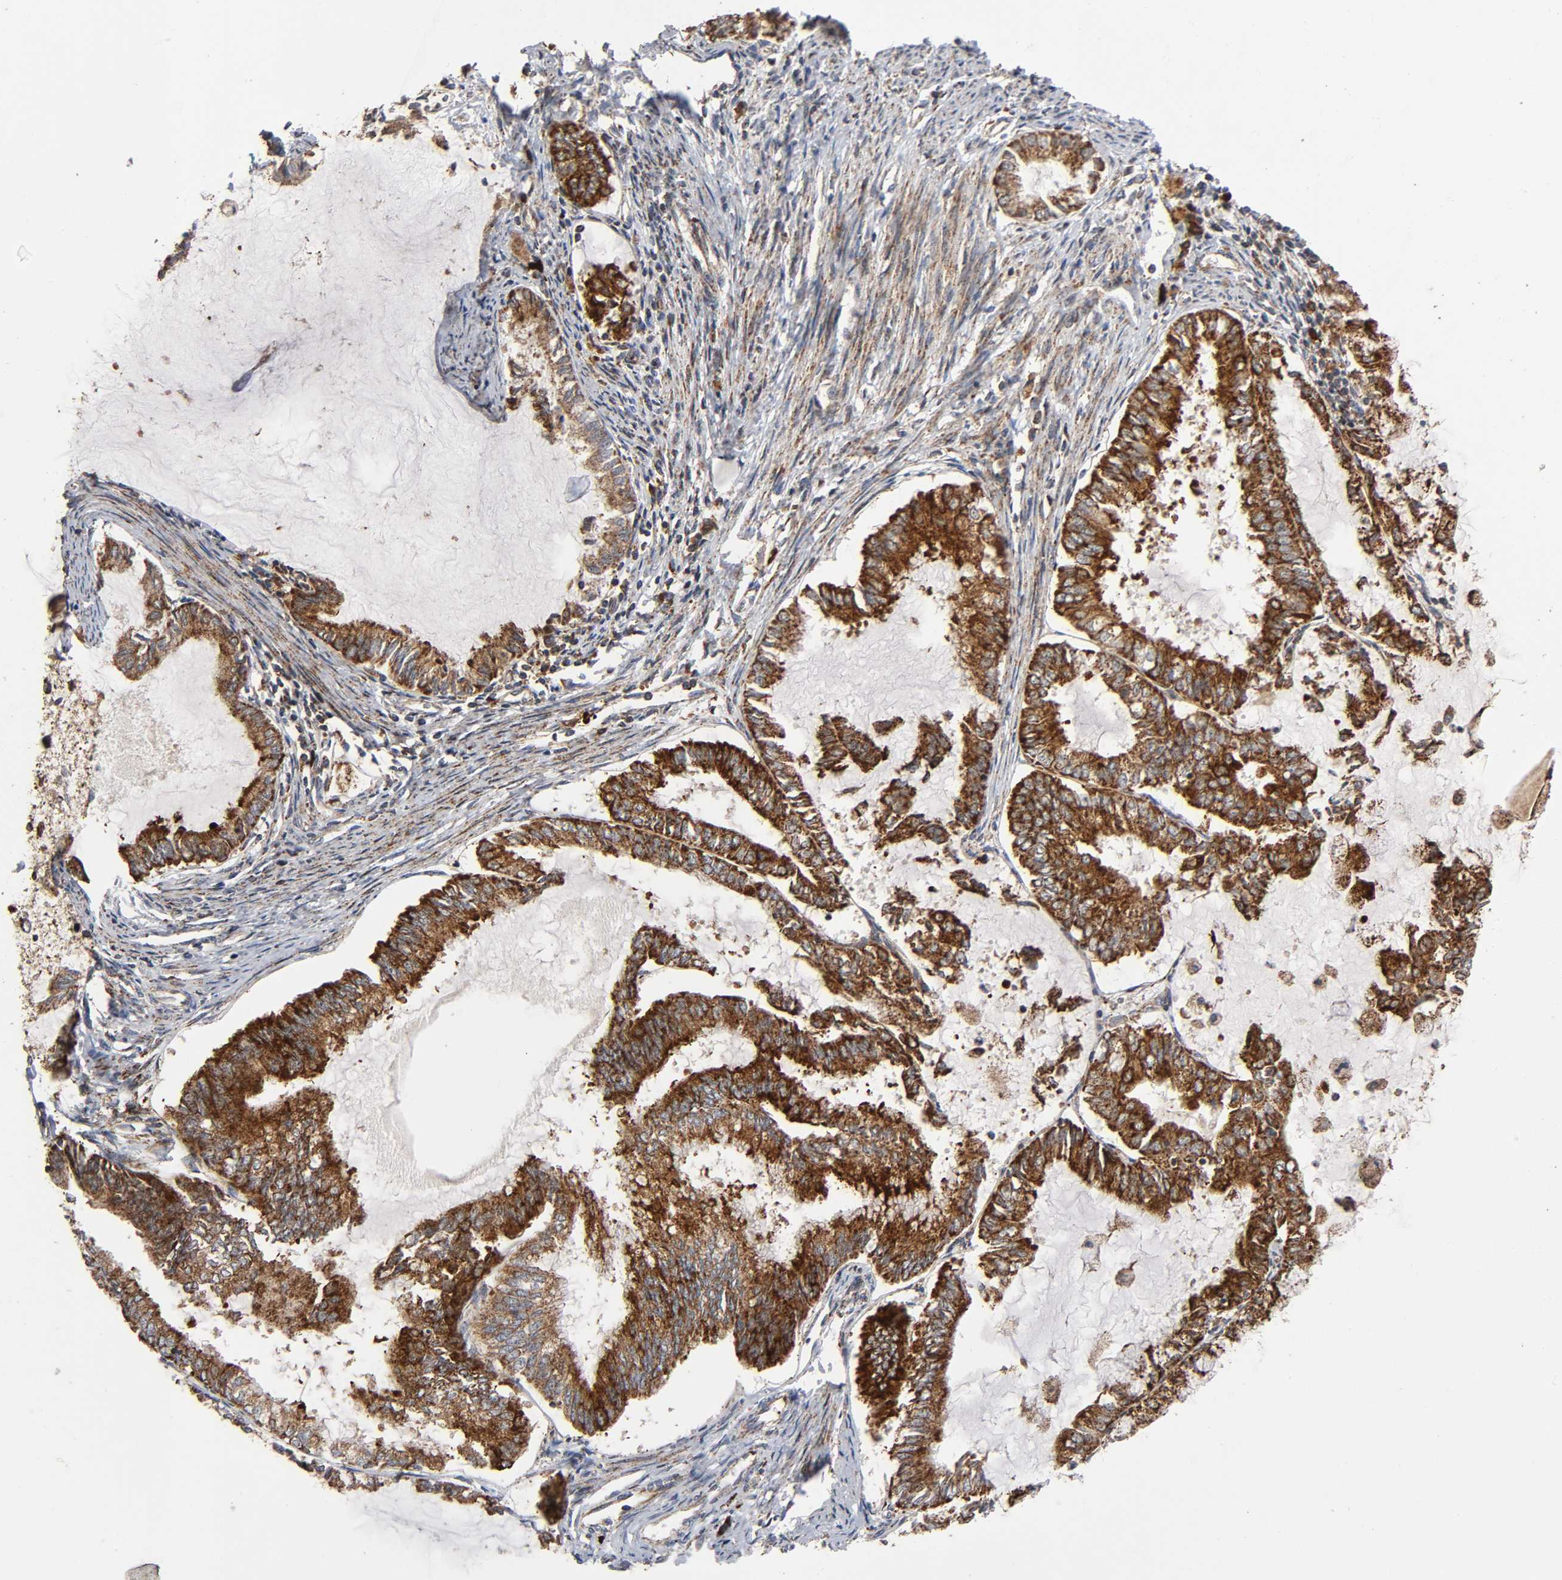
{"staining": {"intensity": "strong", "quantity": "25%-75%", "location": "cytoplasmic/membranous"}, "tissue": "endometrial cancer", "cell_type": "Tumor cells", "image_type": "cancer", "snomed": [{"axis": "morphology", "description": "Adenocarcinoma, NOS"}, {"axis": "topography", "description": "Endometrium"}], "caption": "Immunohistochemical staining of endometrial cancer displays high levels of strong cytoplasmic/membranous protein positivity in approximately 25%-75% of tumor cells.", "gene": "MAP3K1", "patient": {"sex": "female", "age": 86}}